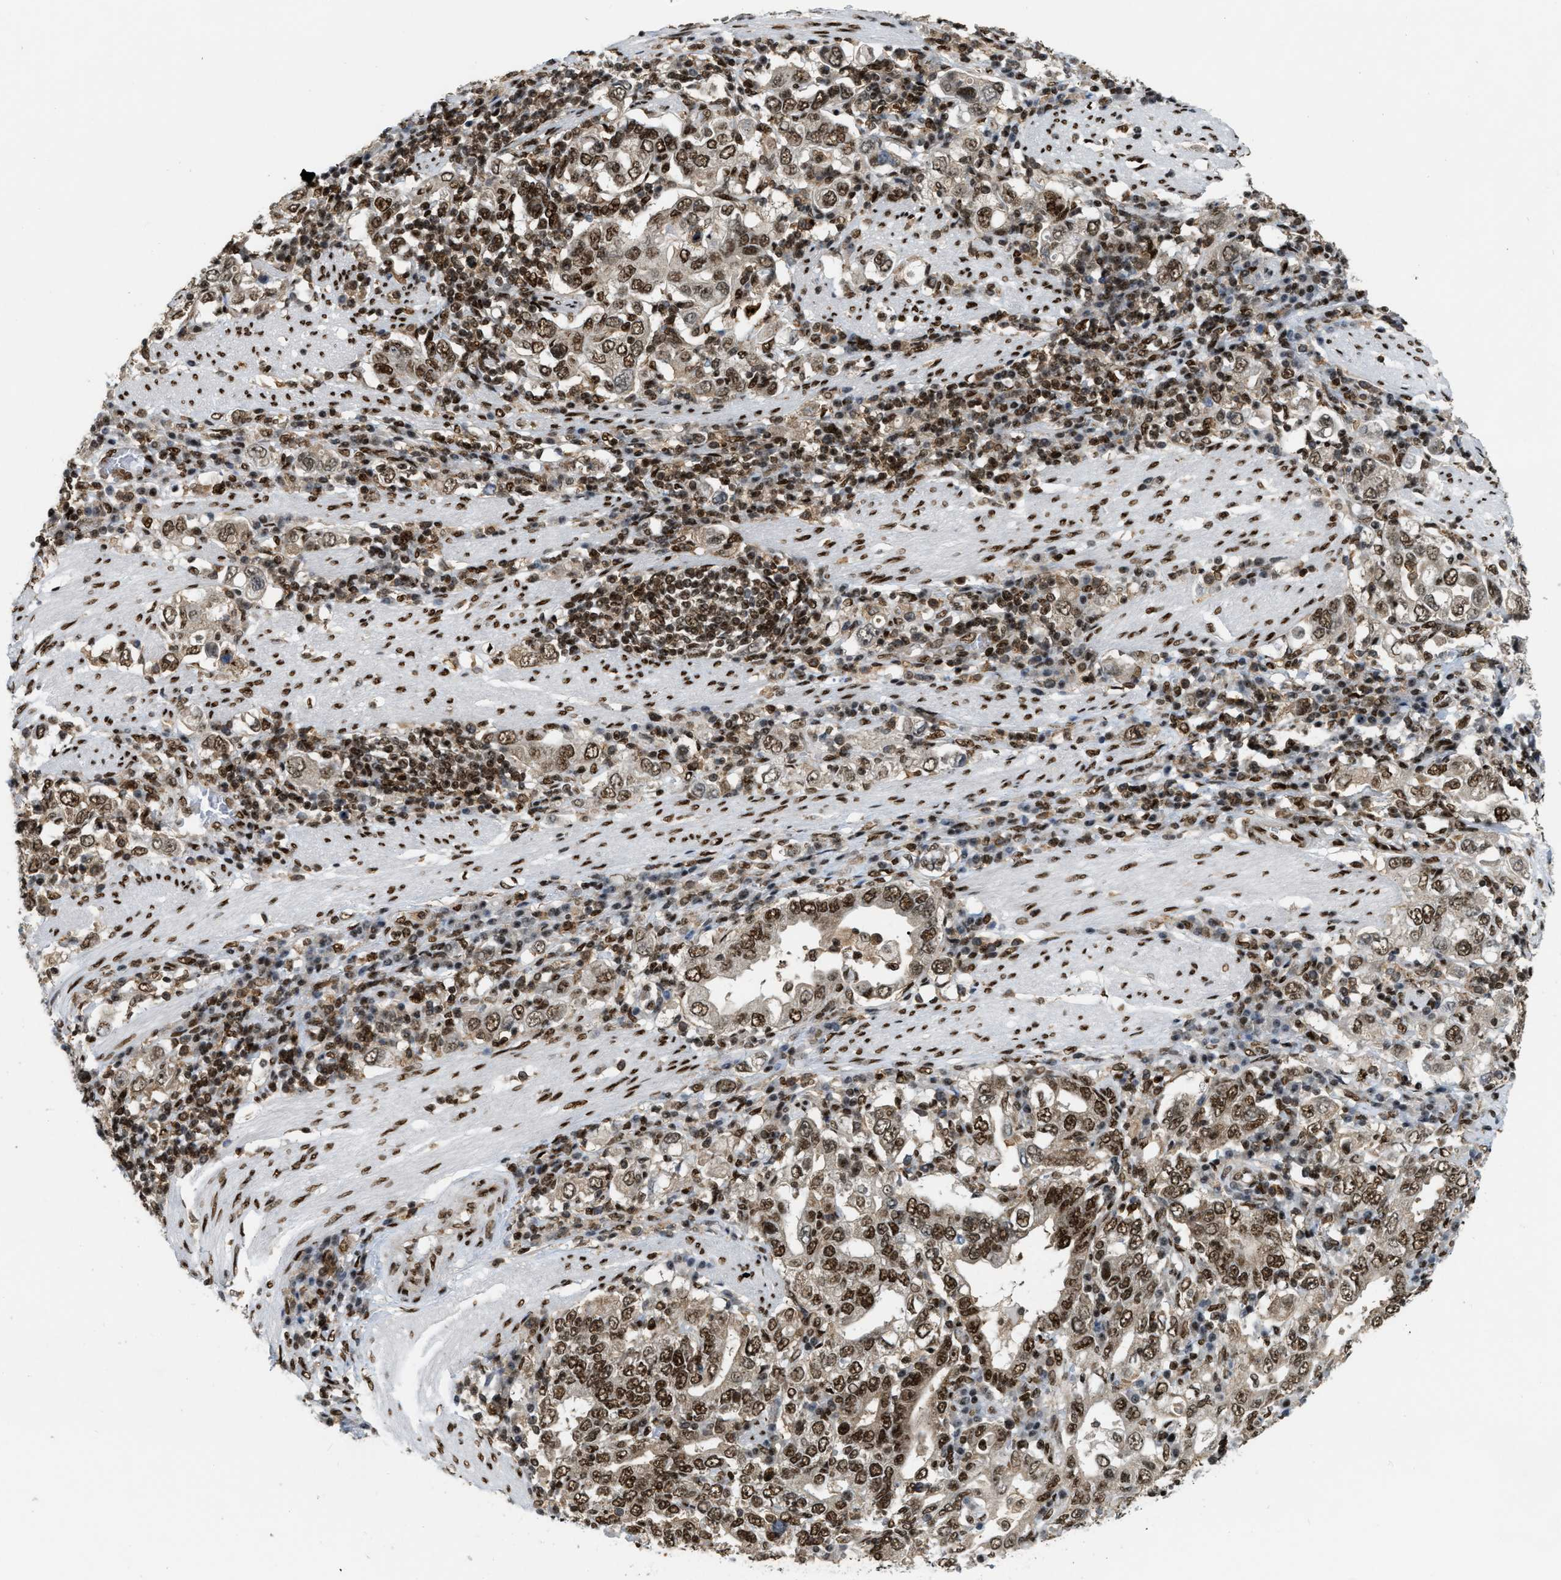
{"staining": {"intensity": "moderate", "quantity": ">75%", "location": "nuclear"}, "tissue": "stomach cancer", "cell_type": "Tumor cells", "image_type": "cancer", "snomed": [{"axis": "morphology", "description": "Adenocarcinoma, NOS"}, {"axis": "topography", "description": "Stomach, upper"}], "caption": "Brown immunohistochemical staining in human stomach adenocarcinoma demonstrates moderate nuclear expression in approximately >75% of tumor cells.", "gene": "NUMA1", "patient": {"sex": "male", "age": 62}}